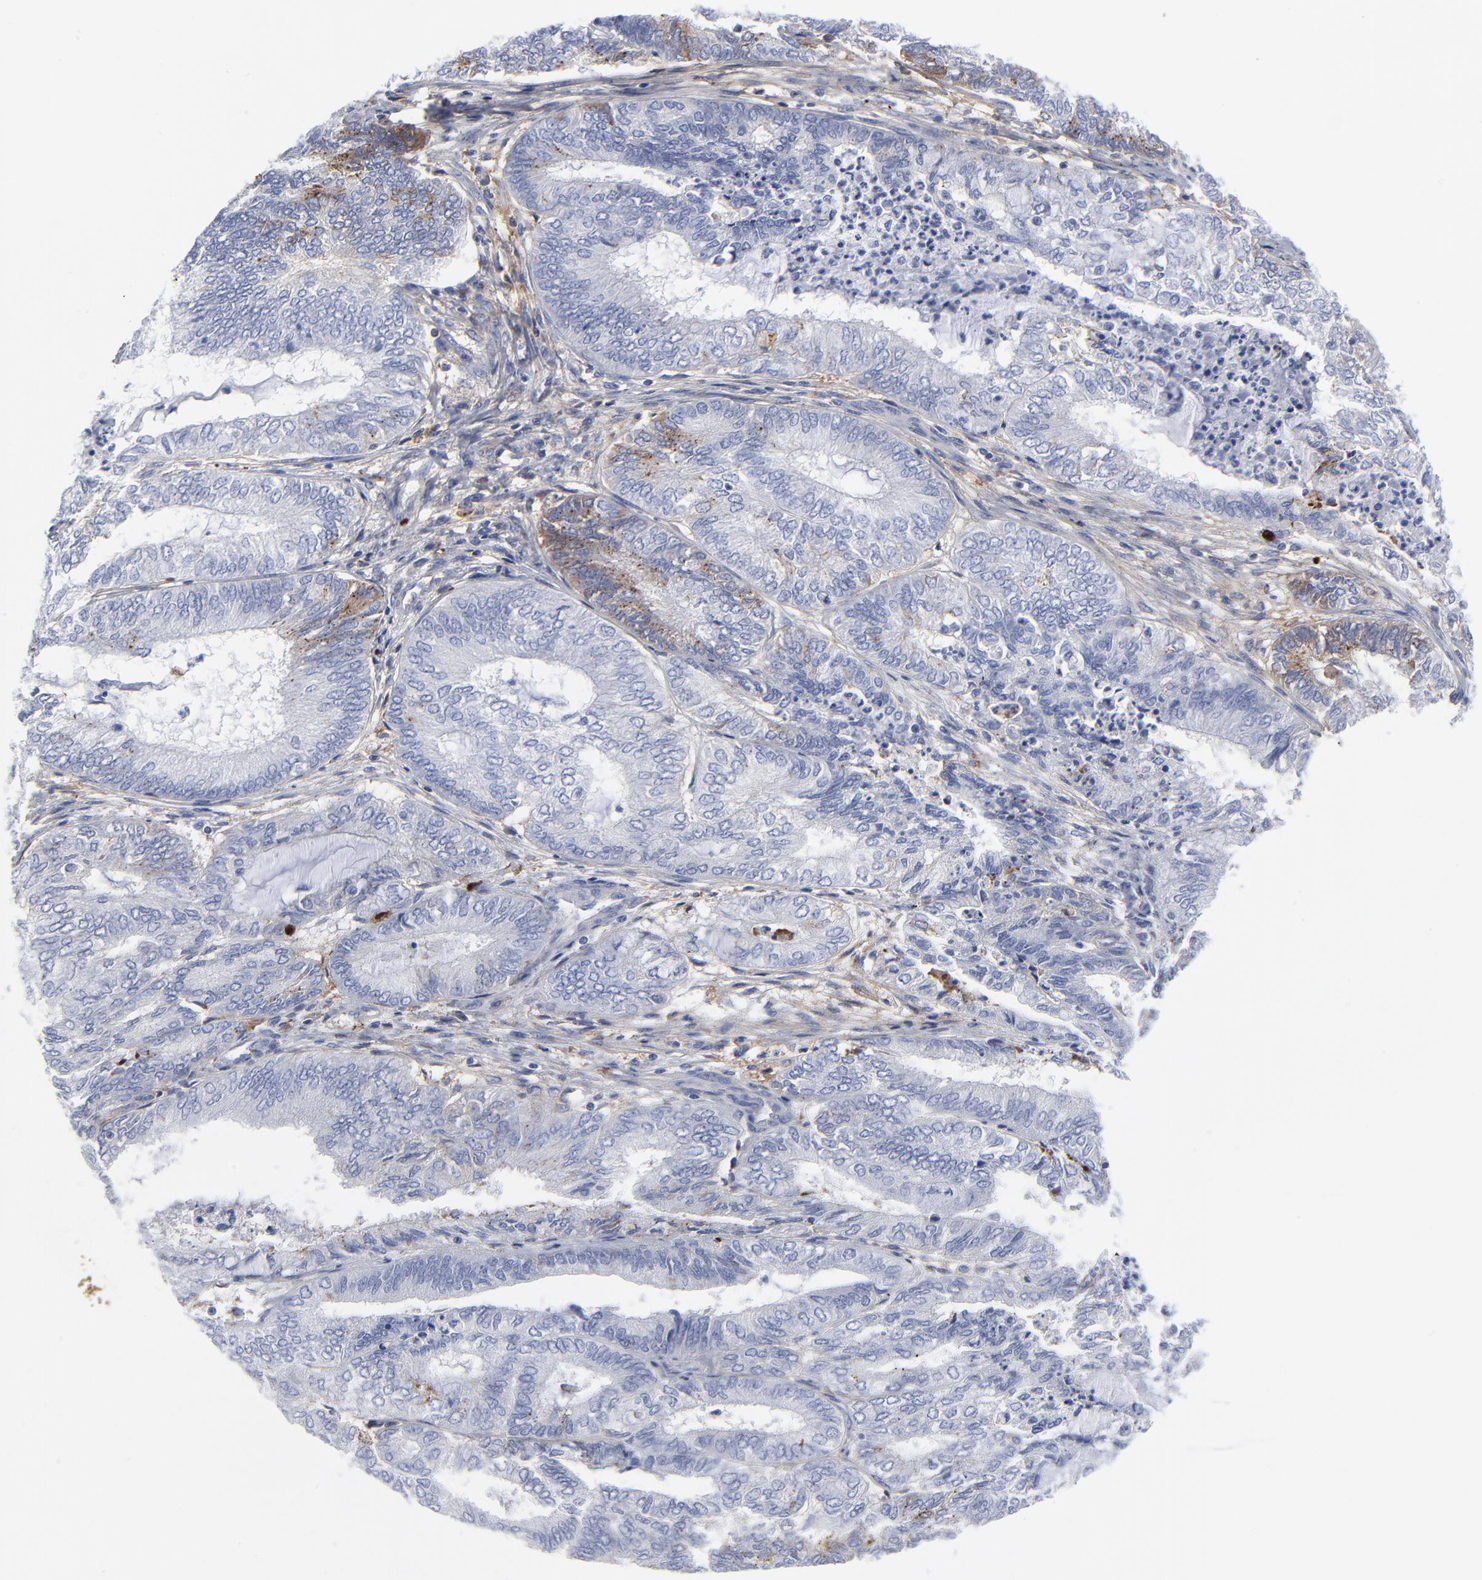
{"staining": {"intensity": "moderate", "quantity": "<25%", "location": "cytoplasmic/membranous"}, "tissue": "endometrial cancer", "cell_type": "Tumor cells", "image_type": "cancer", "snomed": [{"axis": "morphology", "description": "Adenocarcinoma, NOS"}, {"axis": "topography", "description": "Endometrium"}], "caption": "Immunohistochemistry (IHC) (DAB) staining of human adenocarcinoma (endometrial) exhibits moderate cytoplasmic/membranous protein expression in about <25% of tumor cells.", "gene": "DCN", "patient": {"sex": "female", "age": 59}}